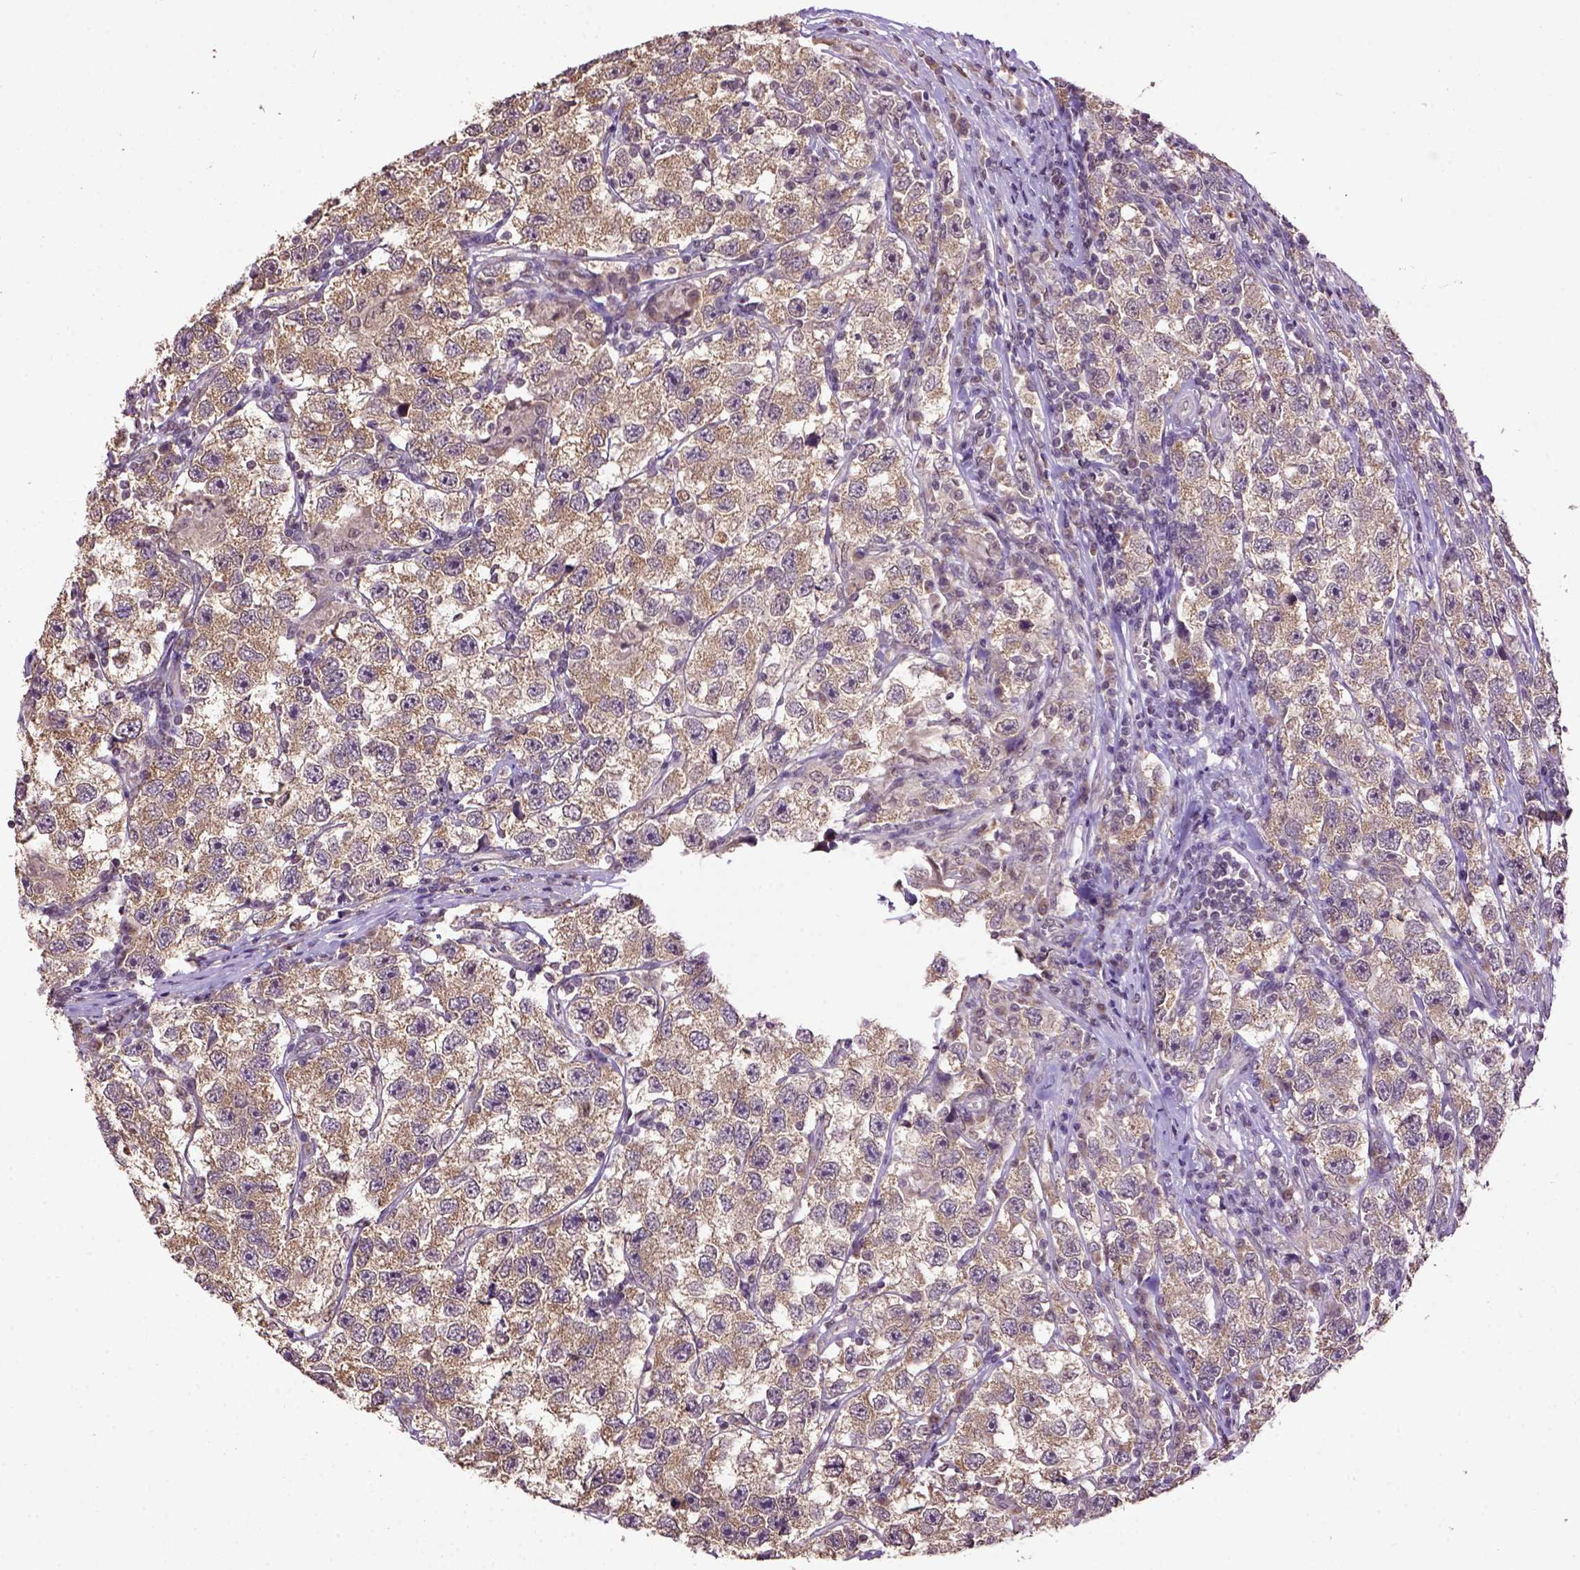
{"staining": {"intensity": "moderate", "quantity": "<25%", "location": "cytoplasmic/membranous"}, "tissue": "testis cancer", "cell_type": "Tumor cells", "image_type": "cancer", "snomed": [{"axis": "morphology", "description": "Seminoma, NOS"}, {"axis": "topography", "description": "Testis"}], "caption": "Immunohistochemical staining of human testis cancer demonstrates moderate cytoplasmic/membranous protein expression in approximately <25% of tumor cells. The protein is shown in brown color, while the nuclei are stained blue.", "gene": "WDR17", "patient": {"sex": "male", "age": 26}}